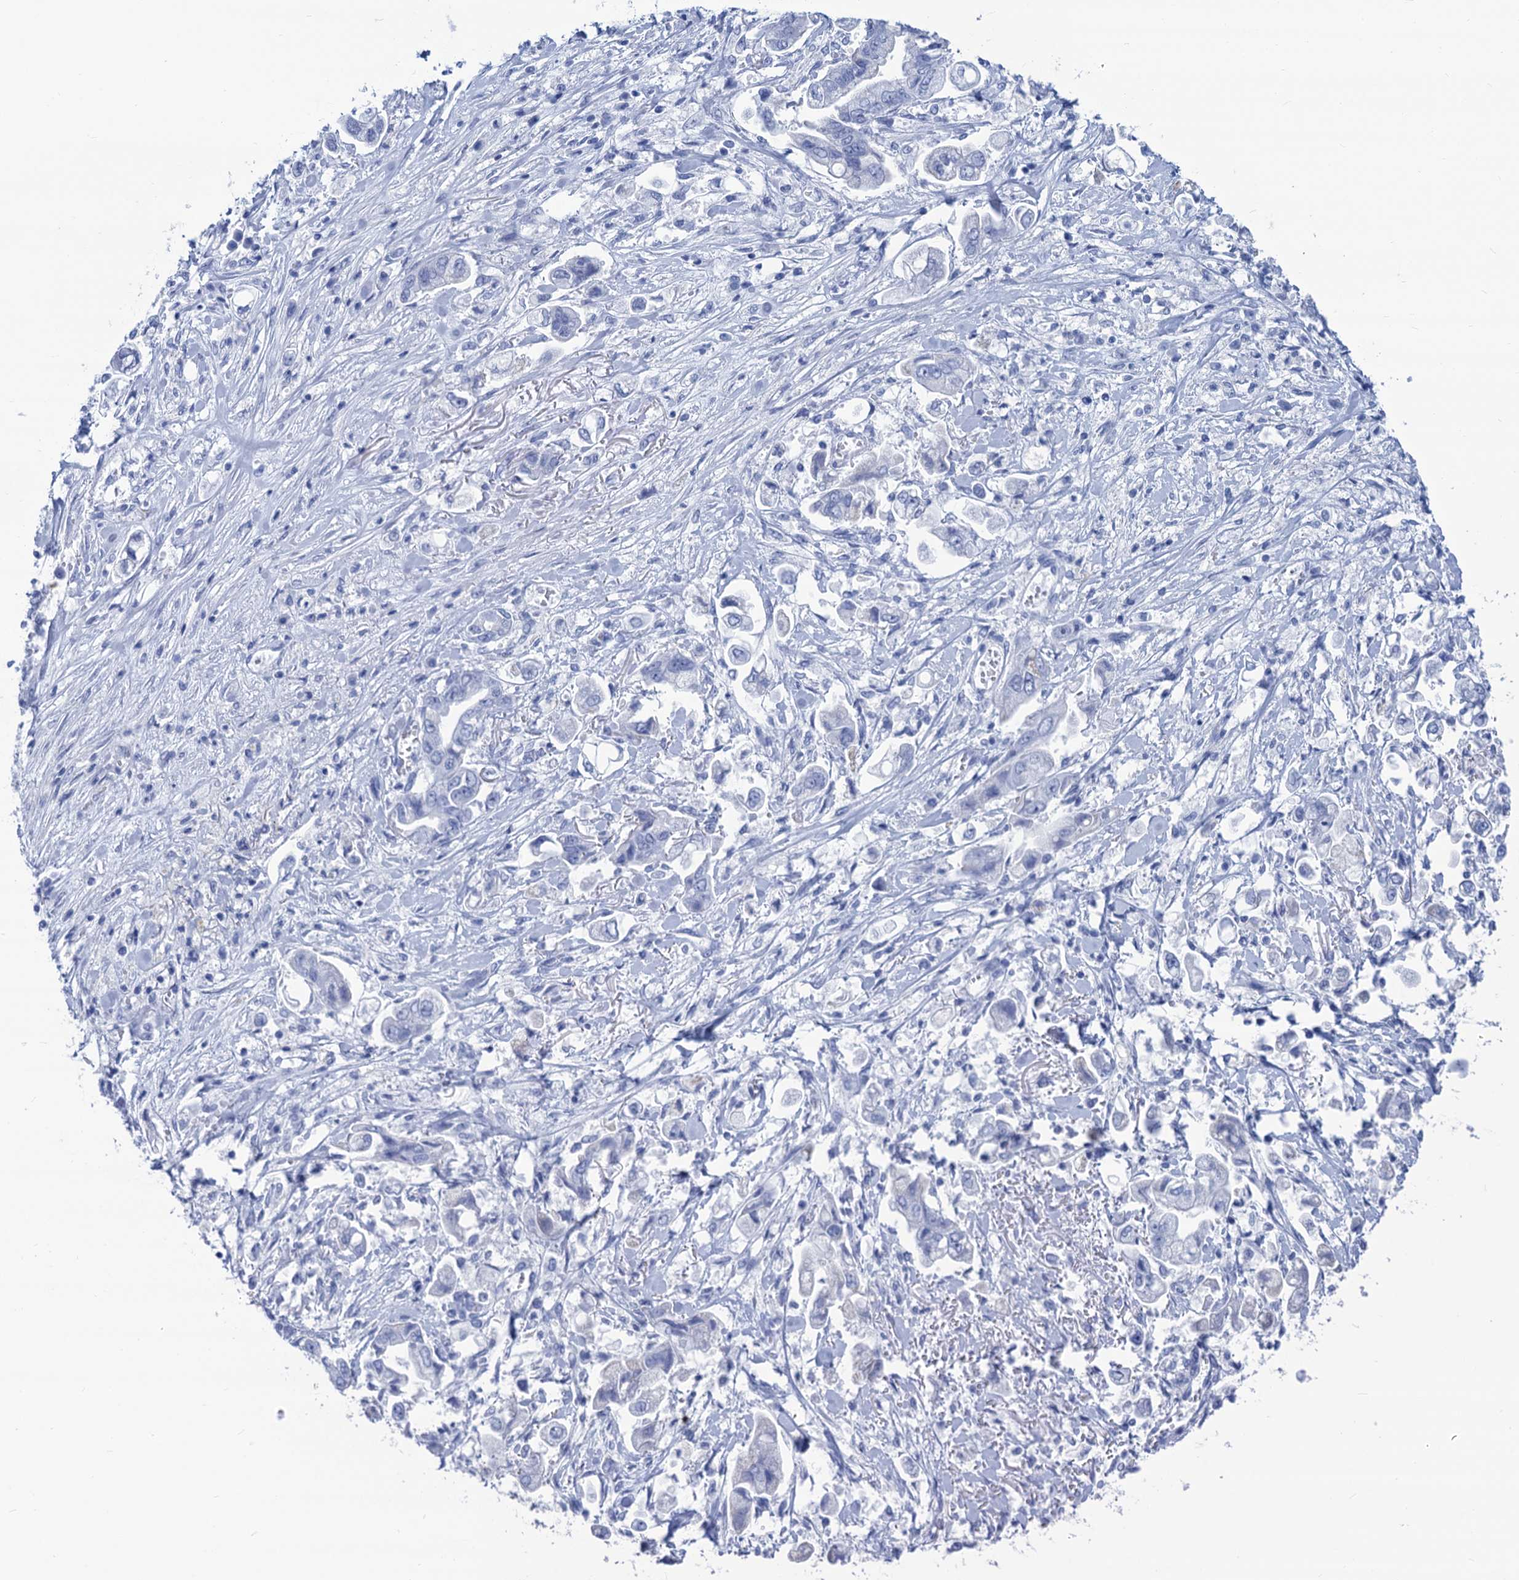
{"staining": {"intensity": "negative", "quantity": "none", "location": "none"}, "tissue": "stomach cancer", "cell_type": "Tumor cells", "image_type": "cancer", "snomed": [{"axis": "morphology", "description": "Adenocarcinoma, NOS"}, {"axis": "topography", "description": "Stomach"}], "caption": "High magnification brightfield microscopy of stomach cancer (adenocarcinoma) stained with DAB (3,3'-diaminobenzidine) (brown) and counterstained with hematoxylin (blue): tumor cells show no significant positivity.", "gene": "CABYR", "patient": {"sex": "male", "age": 62}}